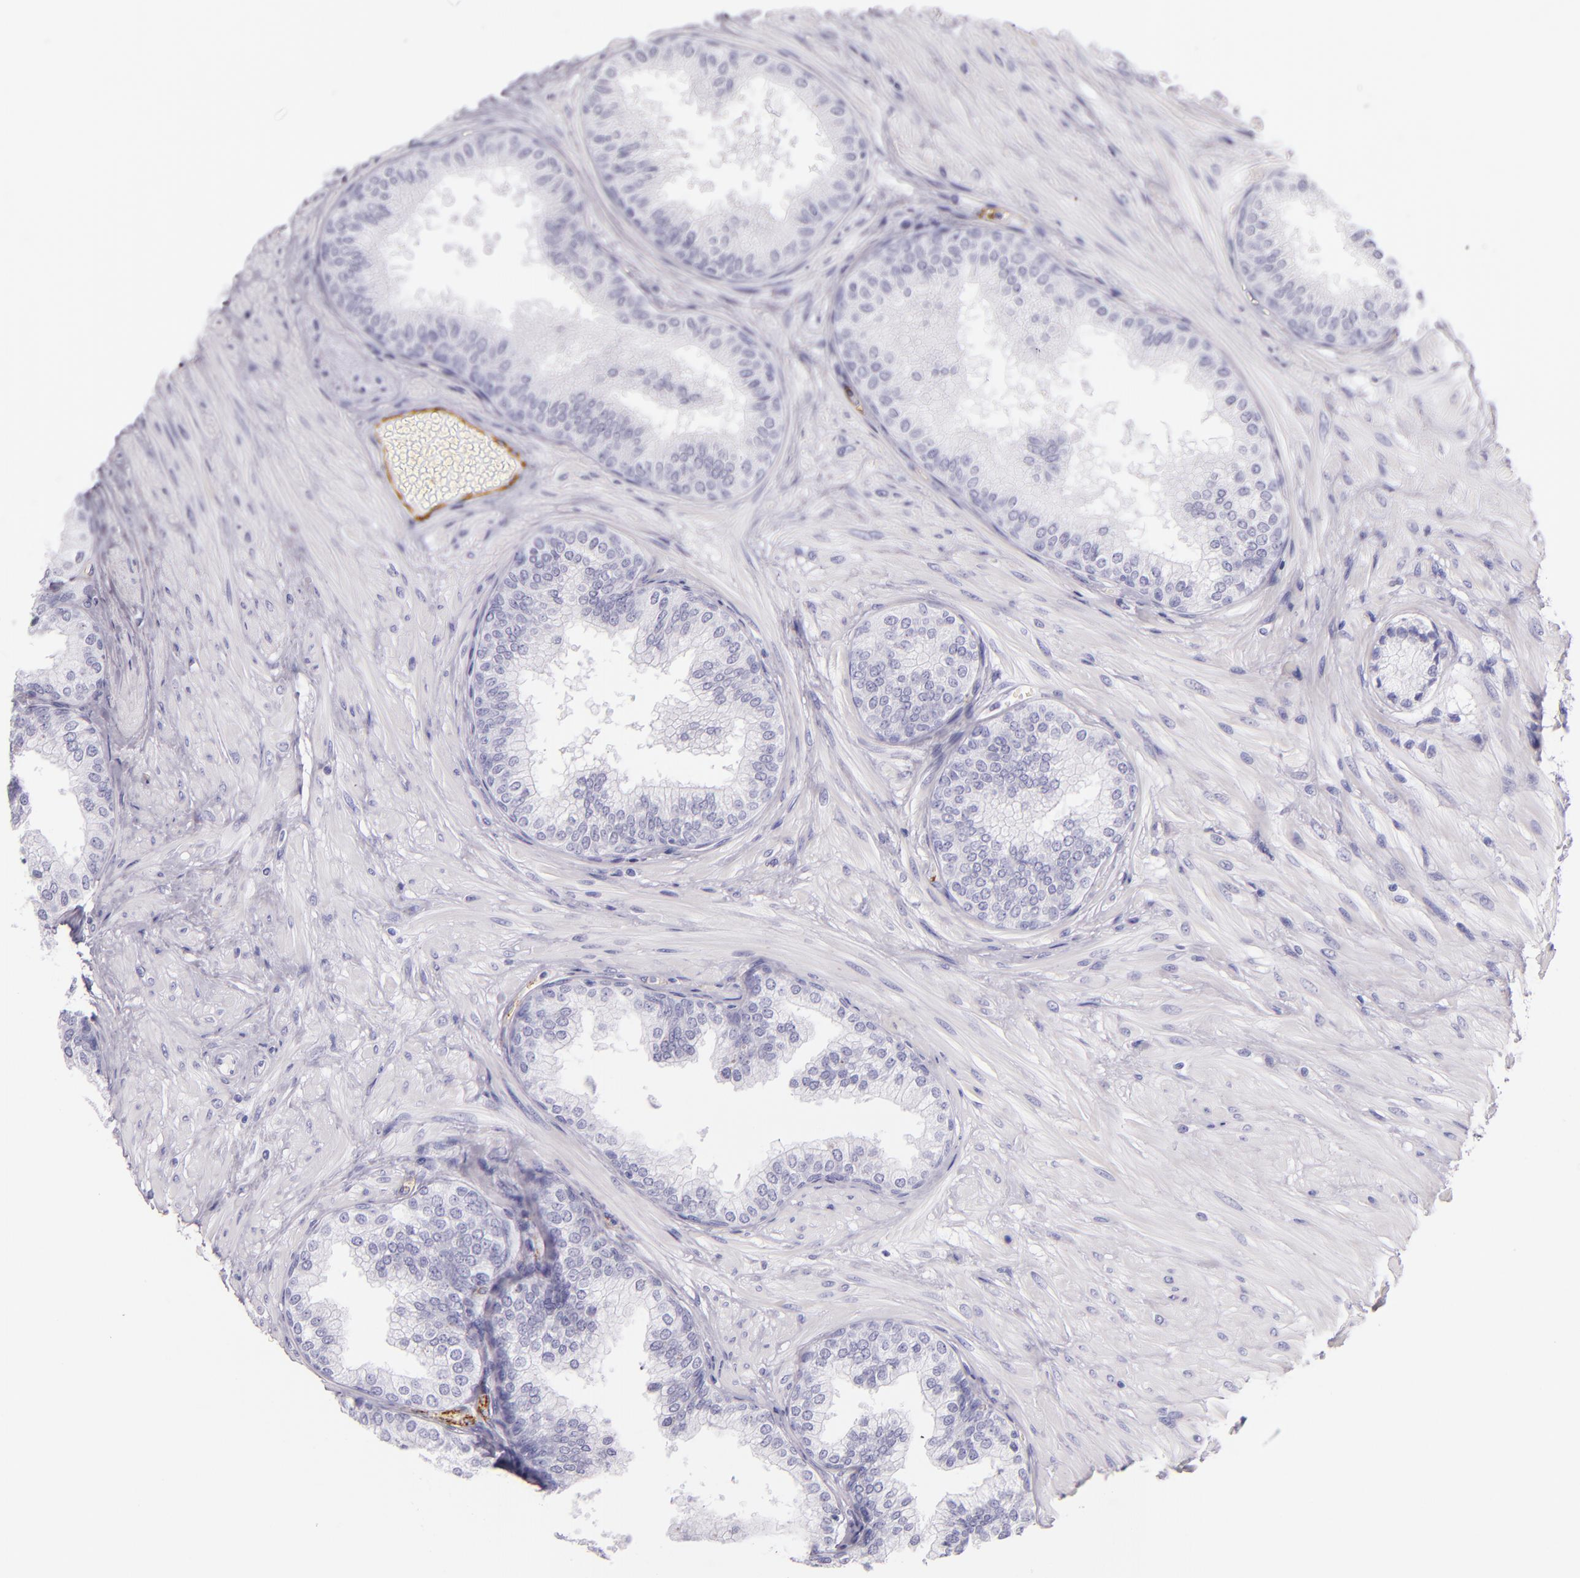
{"staining": {"intensity": "negative", "quantity": "none", "location": "none"}, "tissue": "prostate", "cell_type": "Glandular cells", "image_type": "normal", "snomed": [{"axis": "morphology", "description": "Normal tissue, NOS"}, {"axis": "topography", "description": "Prostate"}], "caption": "High magnification brightfield microscopy of unremarkable prostate stained with DAB (3,3'-diaminobenzidine) (brown) and counterstained with hematoxylin (blue): glandular cells show no significant positivity.", "gene": "SELP", "patient": {"sex": "male", "age": 60}}